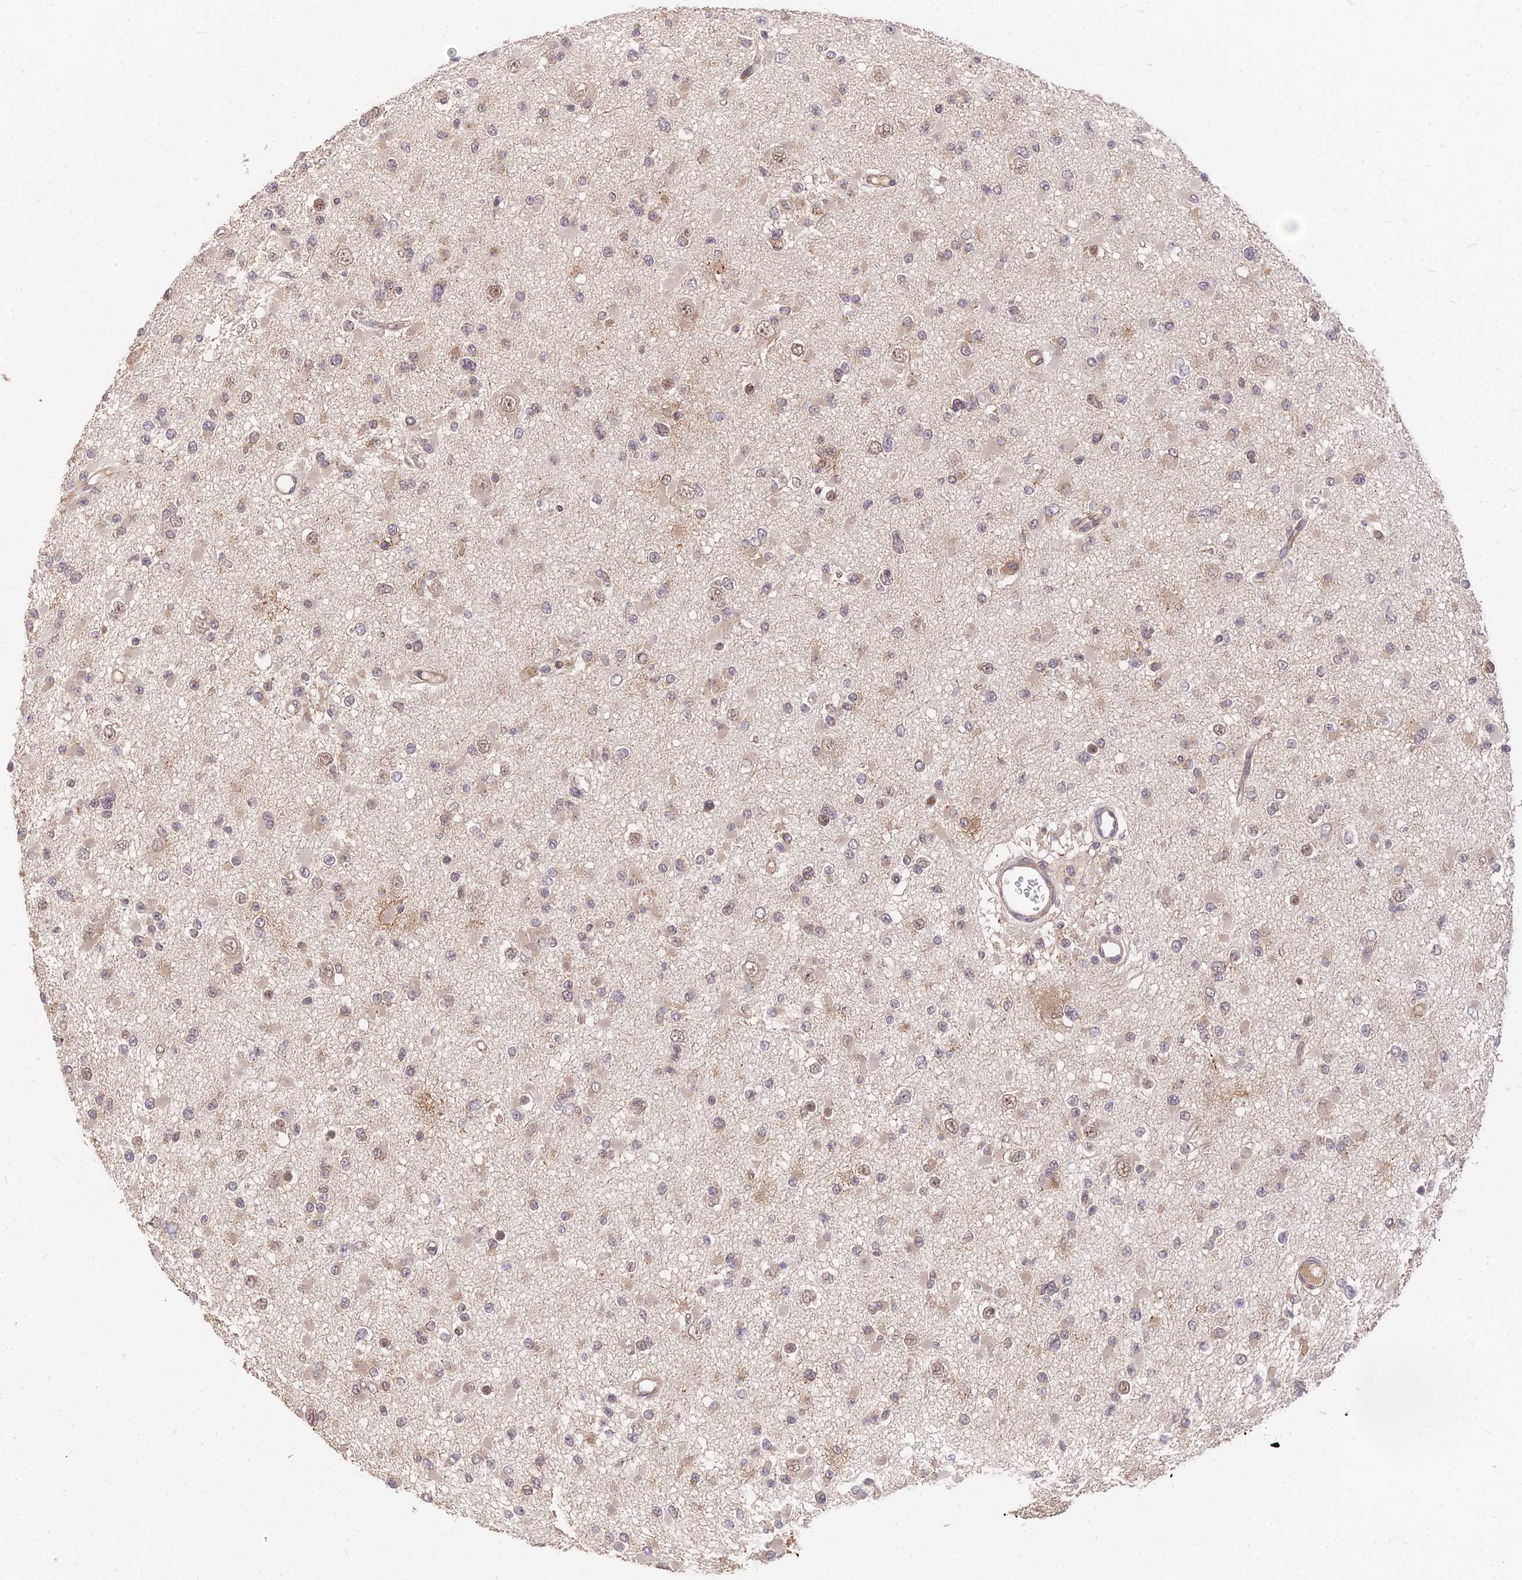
{"staining": {"intensity": "weak", "quantity": "25%-75%", "location": "nuclear"}, "tissue": "glioma", "cell_type": "Tumor cells", "image_type": "cancer", "snomed": [{"axis": "morphology", "description": "Glioma, malignant, Low grade"}, {"axis": "topography", "description": "Brain"}], "caption": "Glioma was stained to show a protein in brown. There is low levels of weak nuclear expression in approximately 25%-75% of tumor cells.", "gene": "ZNF85", "patient": {"sex": "female", "age": 22}}